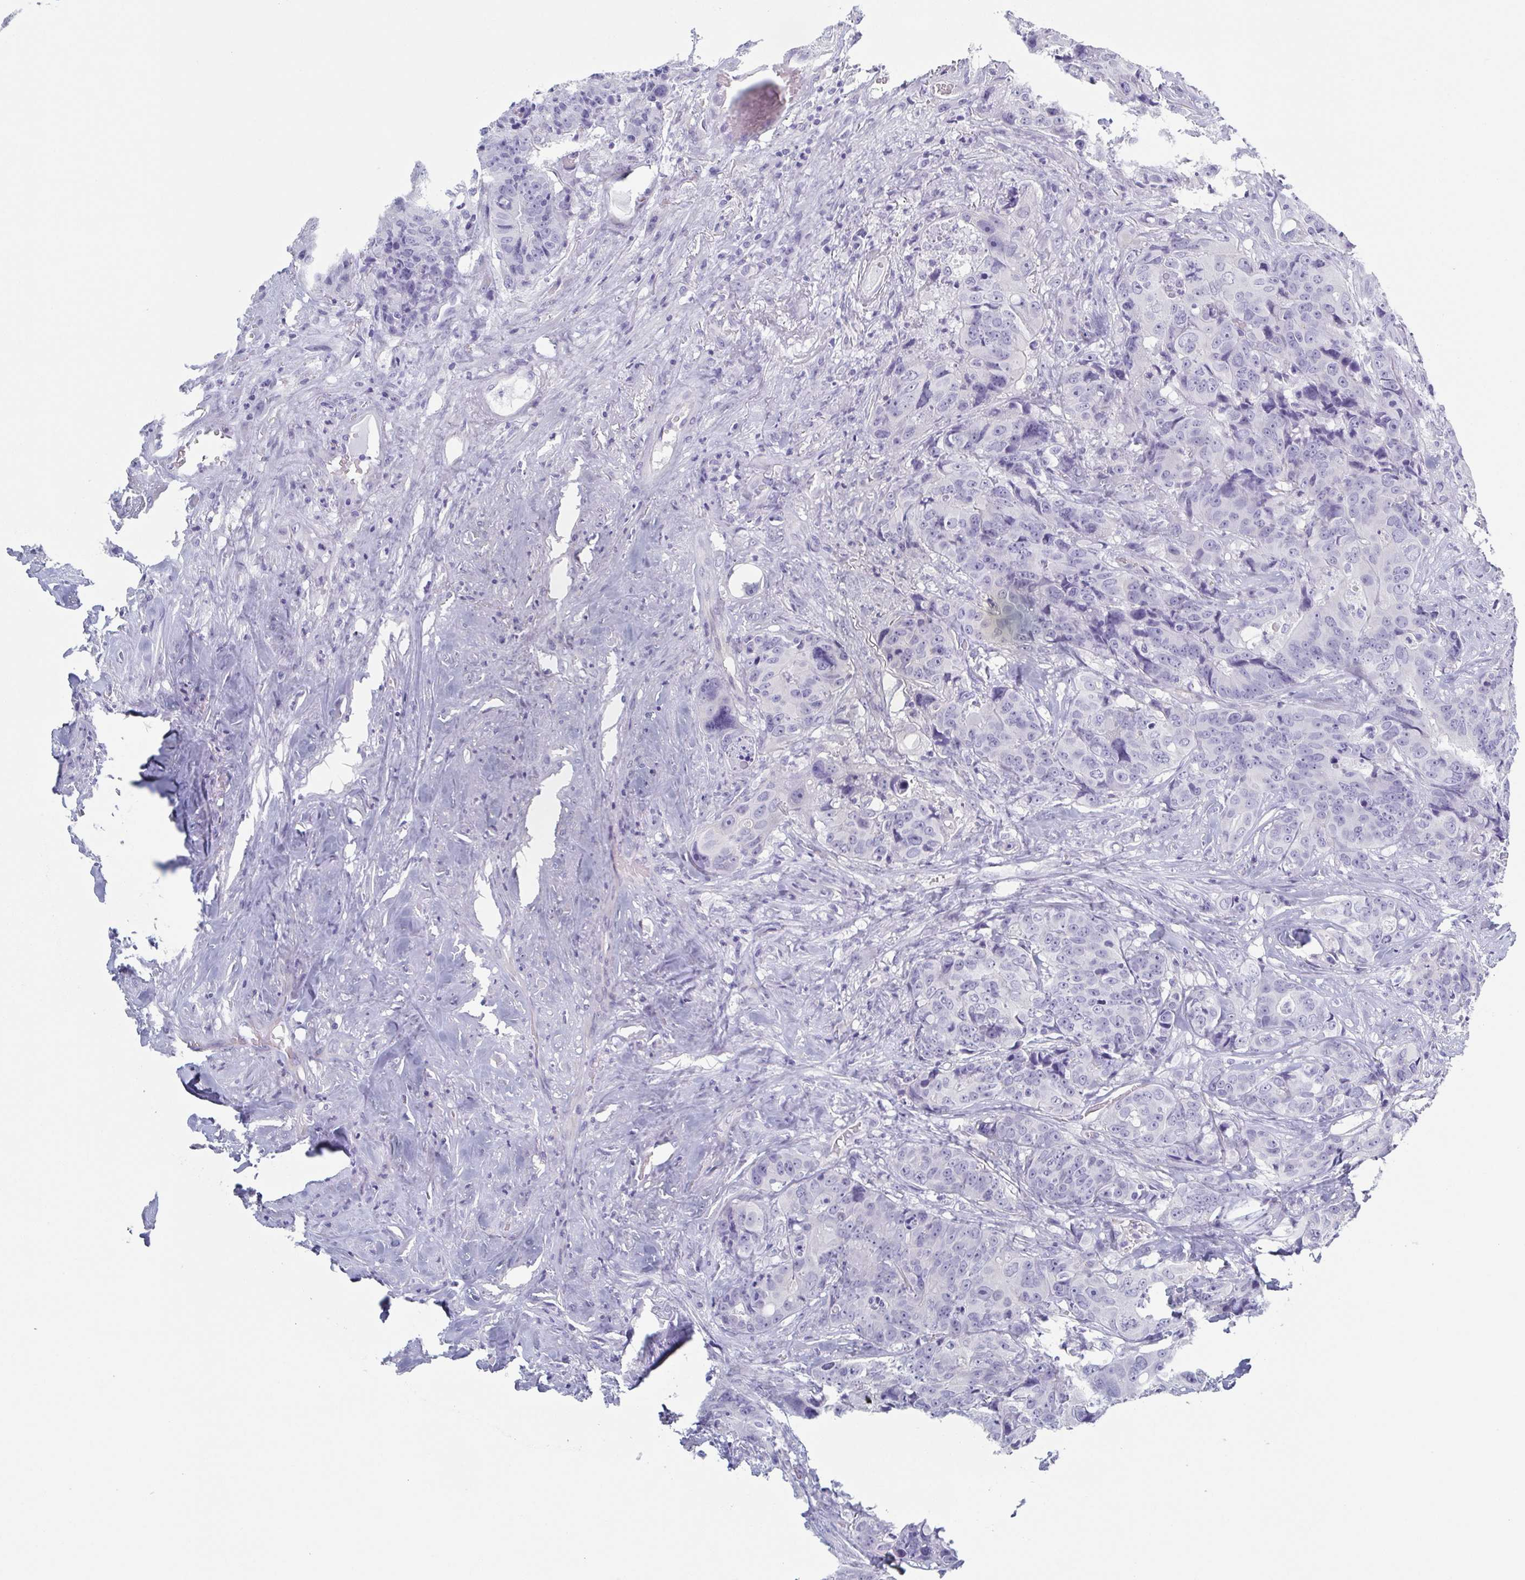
{"staining": {"intensity": "negative", "quantity": "none", "location": "none"}, "tissue": "colorectal cancer", "cell_type": "Tumor cells", "image_type": "cancer", "snomed": [{"axis": "morphology", "description": "Adenocarcinoma, NOS"}, {"axis": "topography", "description": "Rectum"}], "caption": "This is an IHC photomicrograph of colorectal adenocarcinoma. There is no staining in tumor cells.", "gene": "DYNC1I1", "patient": {"sex": "female", "age": 62}}